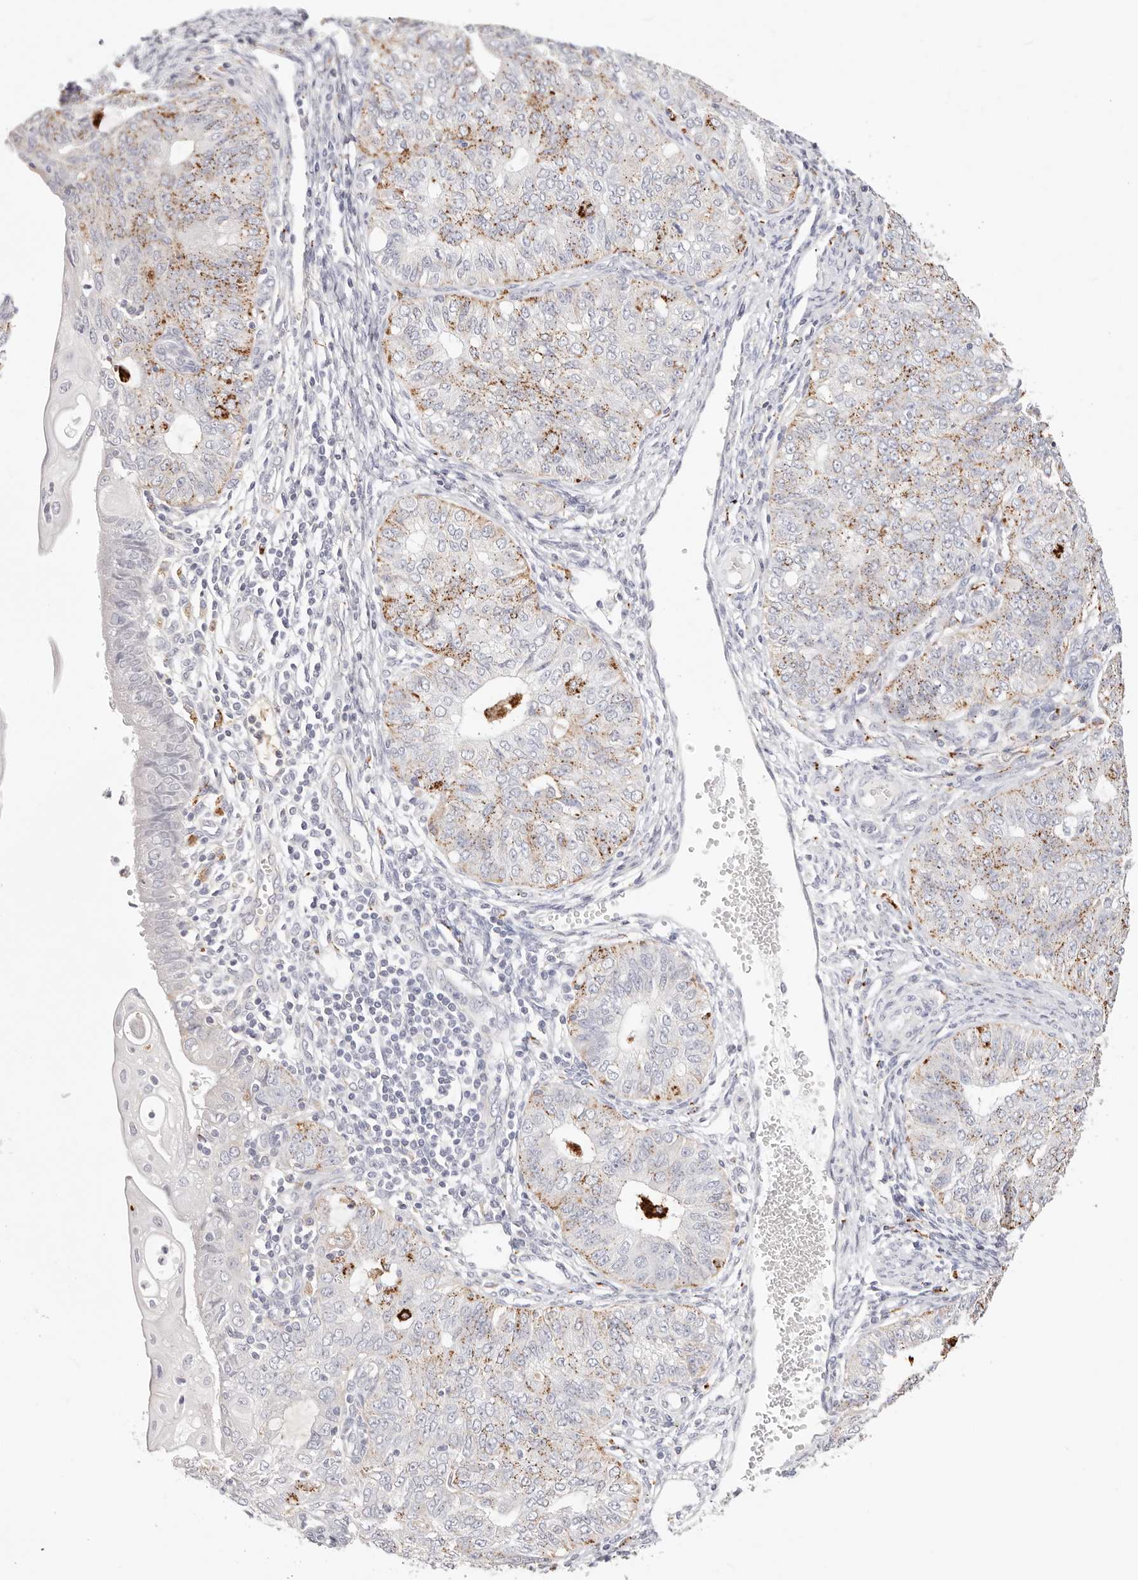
{"staining": {"intensity": "moderate", "quantity": "<25%", "location": "cytoplasmic/membranous"}, "tissue": "endometrial cancer", "cell_type": "Tumor cells", "image_type": "cancer", "snomed": [{"axis": "morphology", "description": "Adenocarcinoma, NOS"}, {"axis": "topography", "description": "Endometrium"}], "caption": "A micrograph of human endometrial cancer (adenocarcinoma) stained for a protein exhibits moderate cytoplasmic/membranous brown staining in tumor cells.", "gene": "STKLD1", "patient": {"sex": "female", "age": 32}}